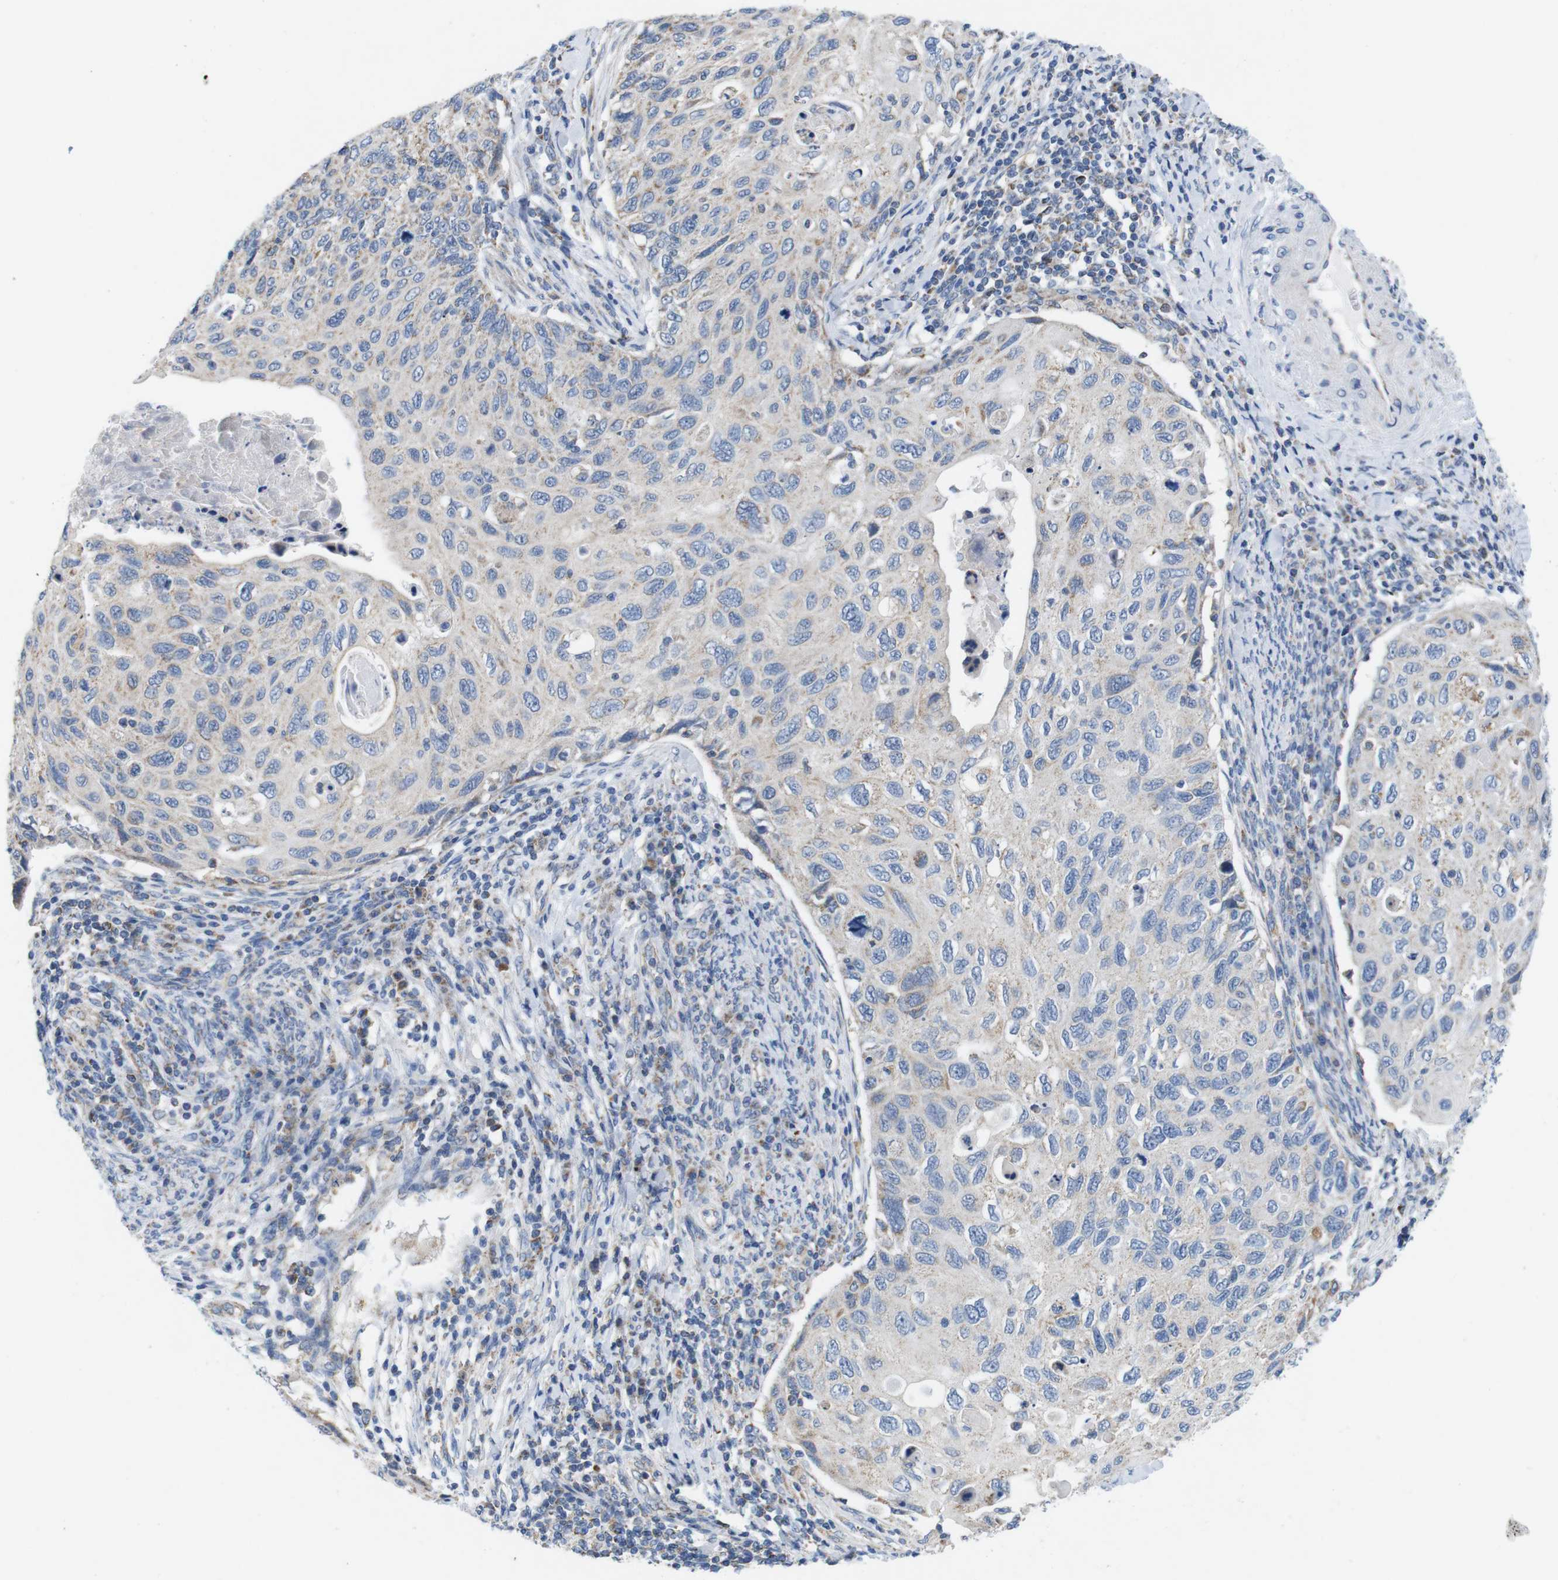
{"staining": {"intensity": "weak", "quantity": "<25%", "location": "cytoplasmic/membranous"}, "tissue": "cervical cancer", "cell_type": "Tumor cells", "image_type": "cancer", "snomed": [{"axis": "morphology", "description": "Squamous cell carcinoma, NOS"}, {"axis": "topography", "description": "Cervix"}], "caption": "There is no significant staining in tumor cells of cervical squamous cell carcinoma.", "gene": "F2RL1", "patient": {"sex": "female", "age": 70}}